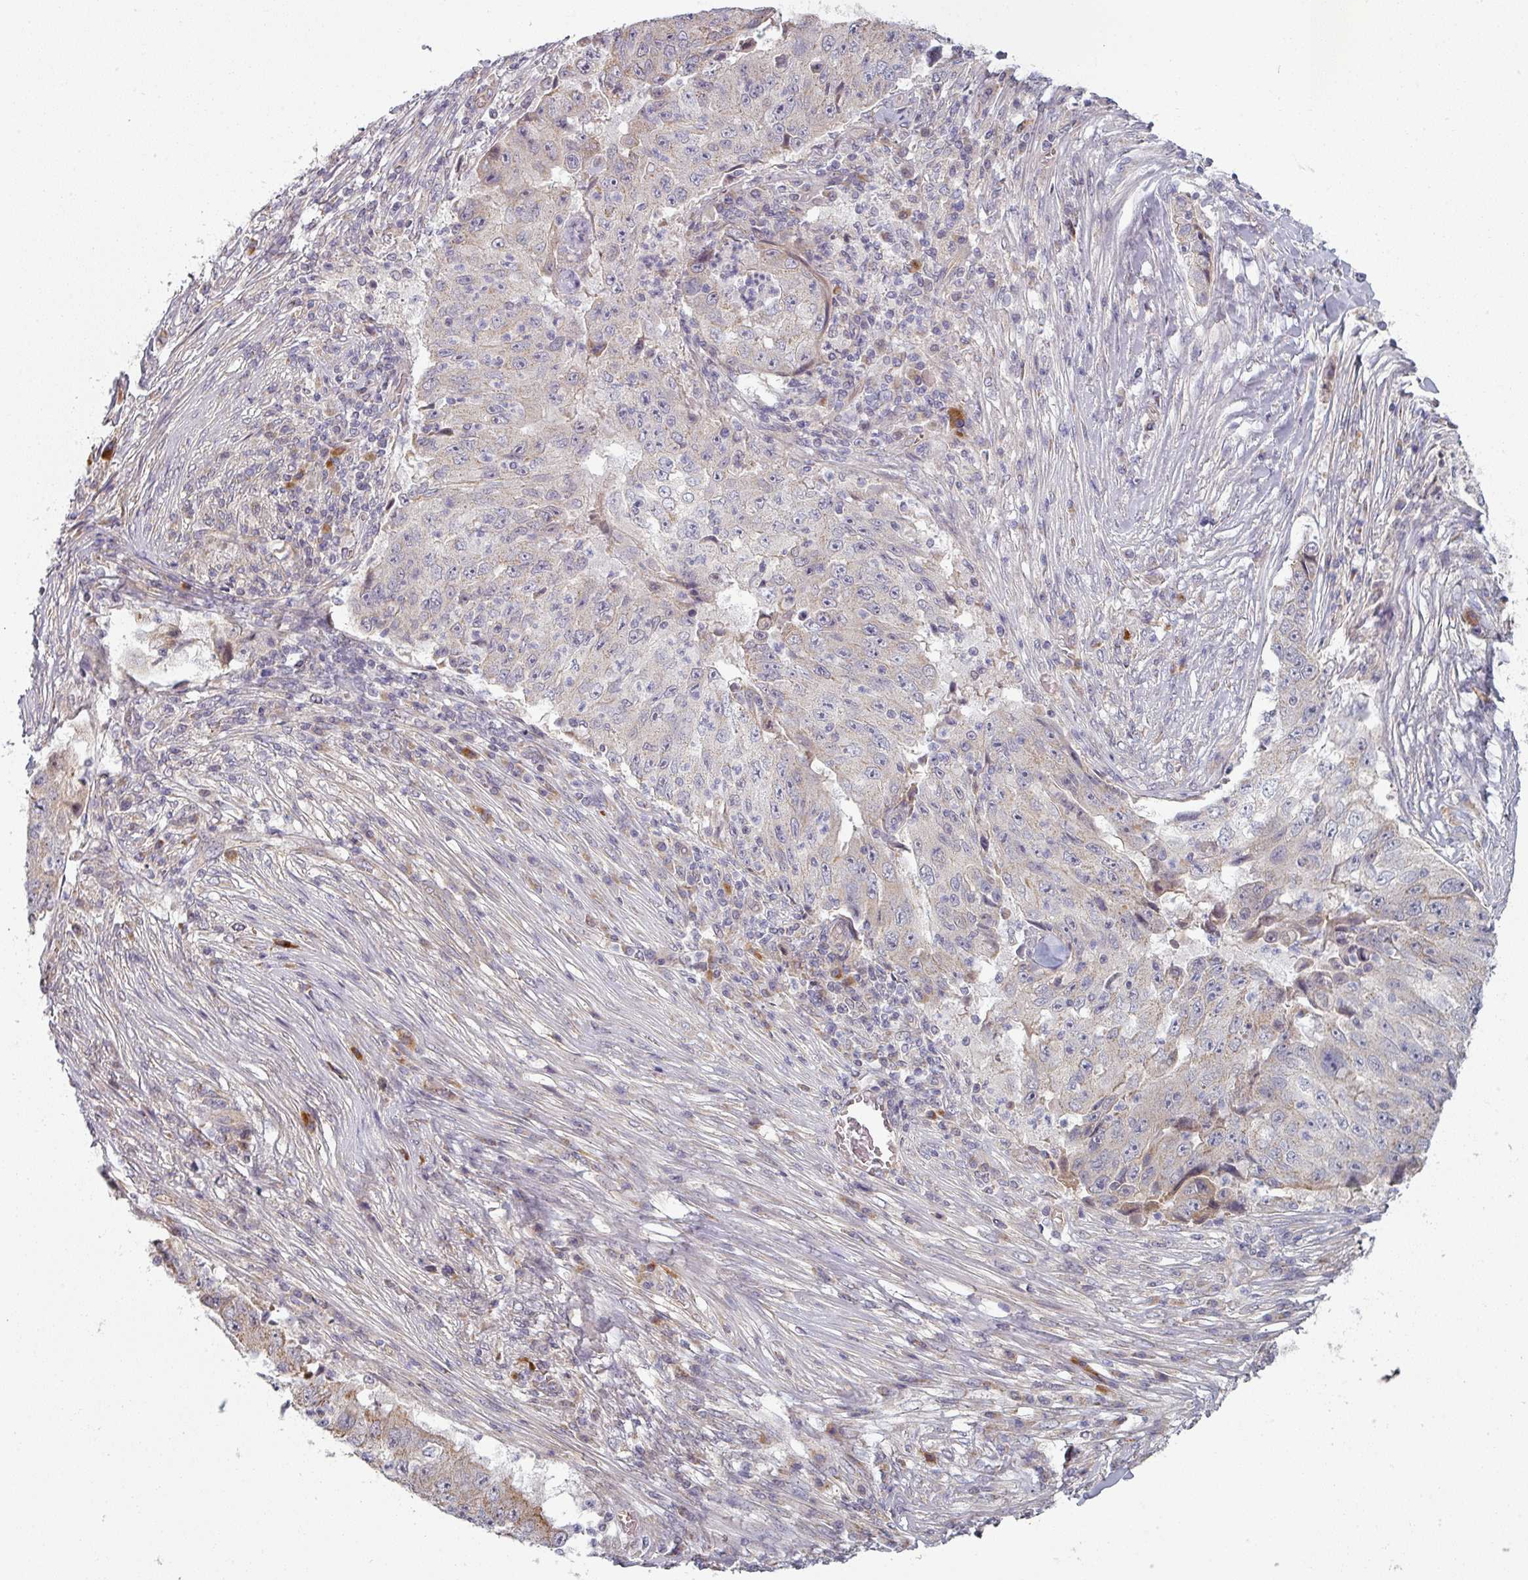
{"staining": {"intensity": "negative", "quantity": "none", "location": "none"}, "tissue": "lung cancer", "cell_type": "Tumor cells", "image_type": "cancer", "snomed": [{"axis": "morphology", "description": "Squamous cell carcinoma, NOS"}, {"axis": "topography", "description": "Lung"}], "caption": "This is an immunohistochemistry photomicrograph of lung cancer (squamous cell carcinoma). There is no expression in tumor cells.", "gene": "PLEKHJ1", "patient": {"sex": "male", "age": 64}}